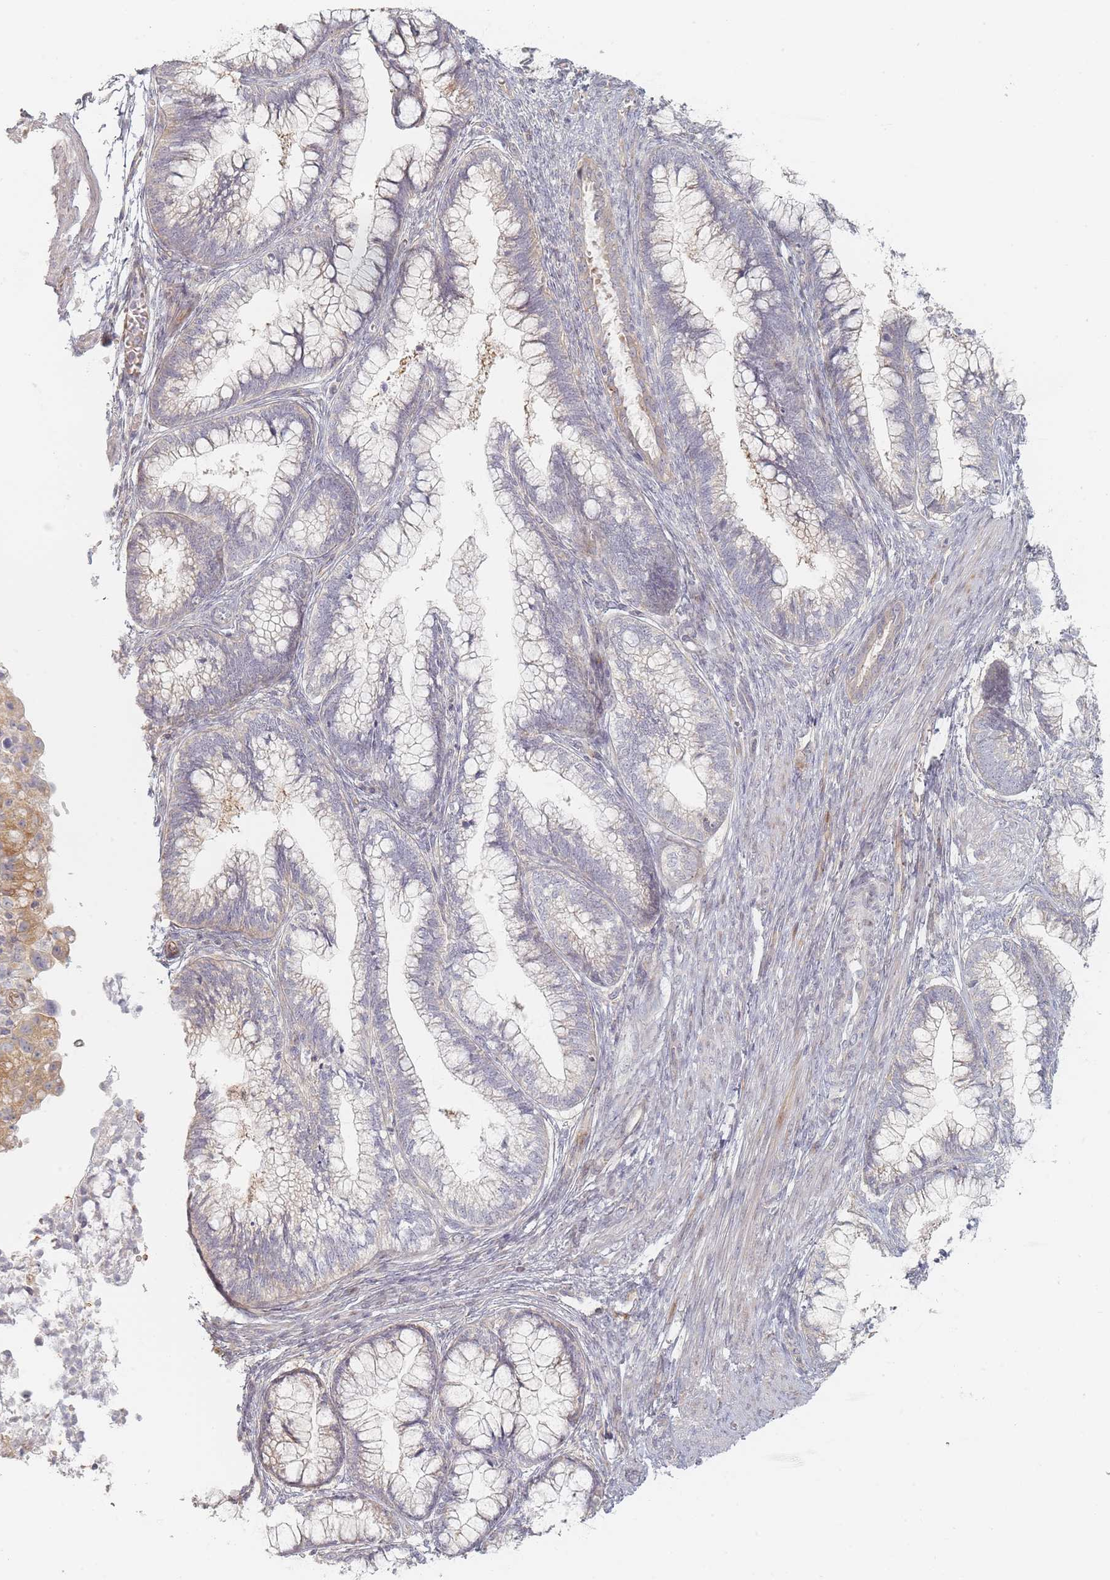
{"staining": {"intensity": "negative", "quantity": "none", "location": "none"}, "tissue": "cervical cancer", "cell_type": "Tumor cells", "image_type": "cancer", "snomed": [{"axis": "morphology", "description": "Adenocarcinoma, NOS"}, {"axis": "topography", "description": "Cervix"}], "caption": "DAB immunohistochemical staining of human cervical adenocarcinoma displays no significant expression in tumor cells.", "gene": "ZKSCAN7", "patient": {"sex": "female", "age": 44}}